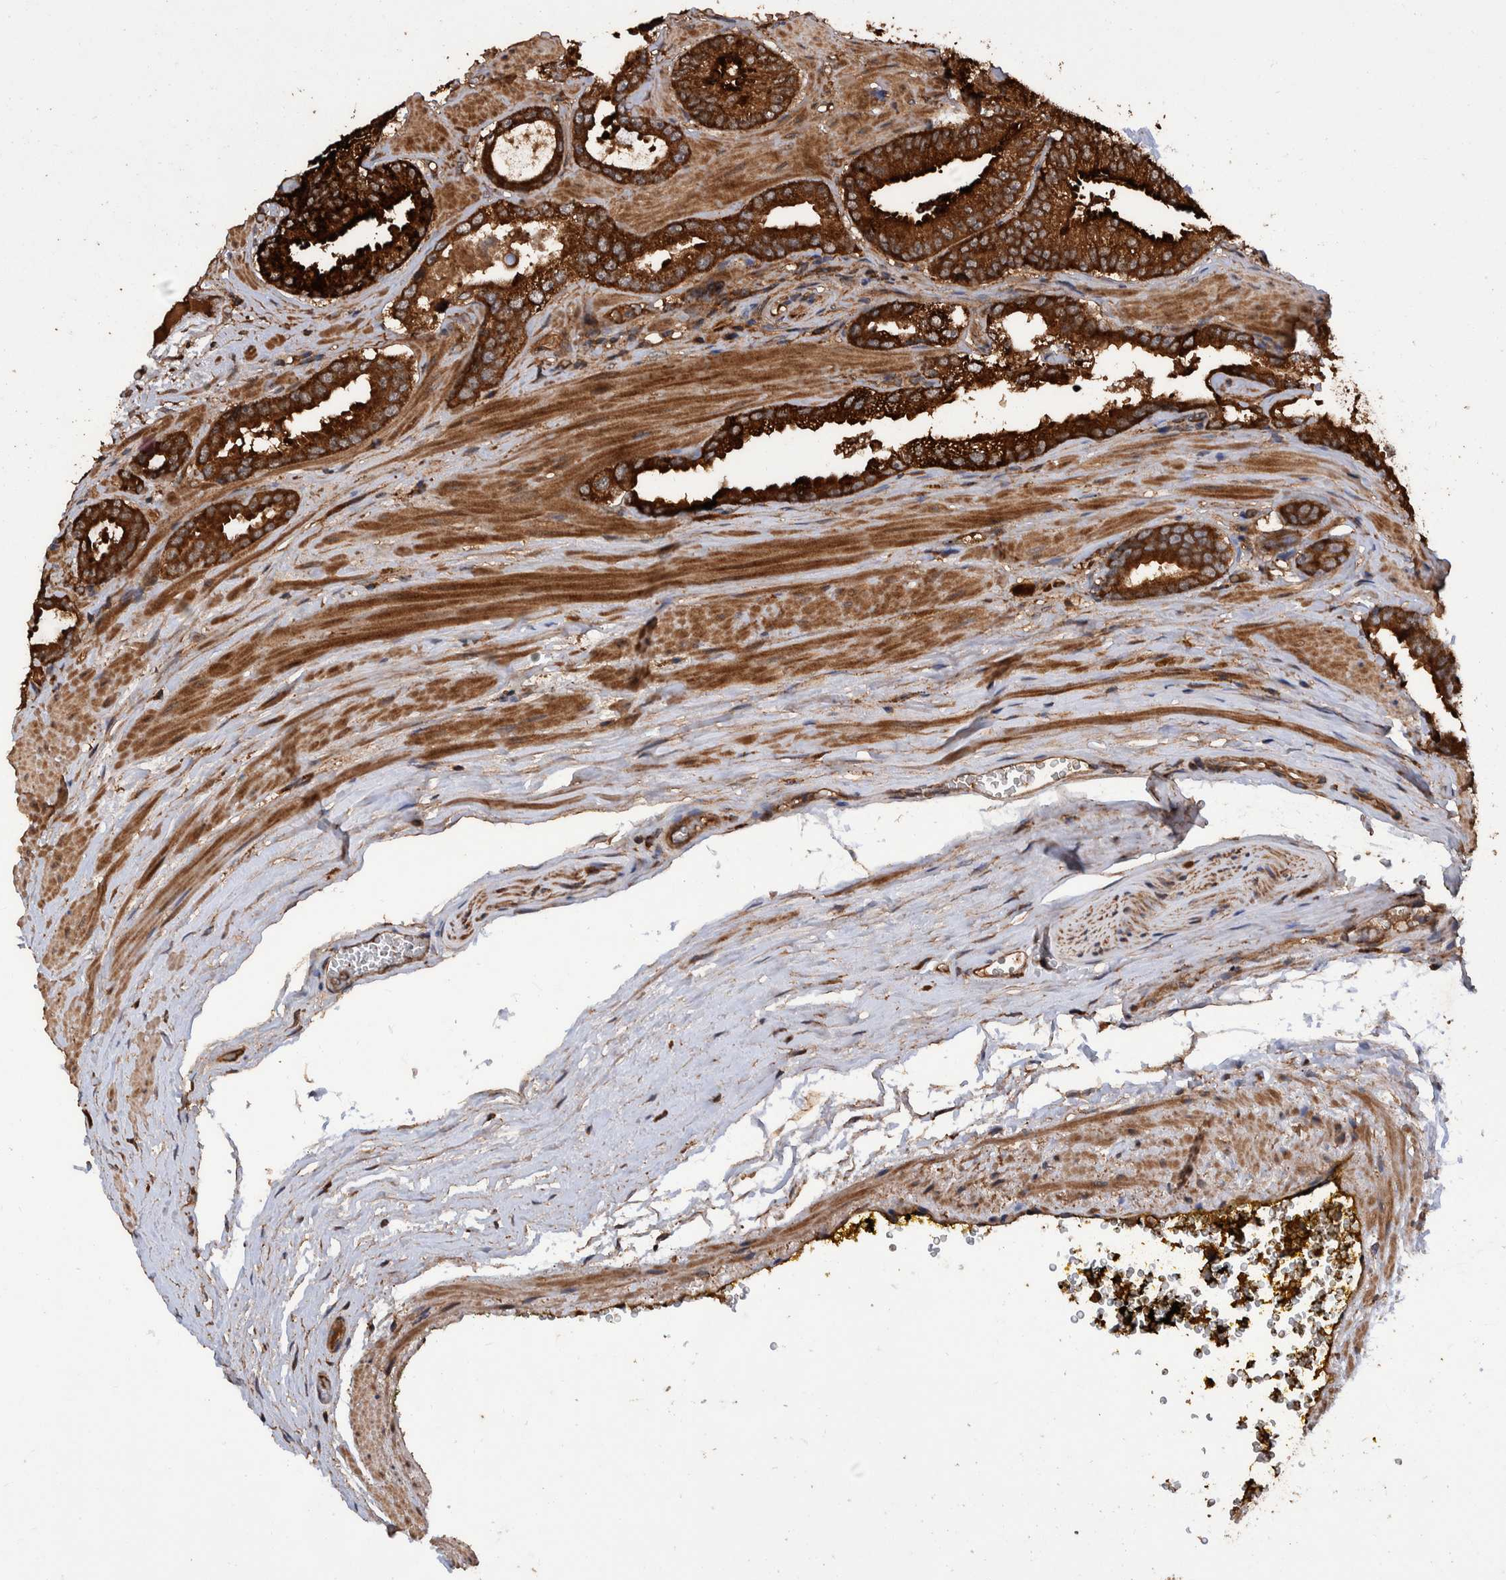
{"staining": {"intensity": "strong", "quantity": ">75%", "location": "cytoplasmic/membranous"}, "tissue": "prostate cancer", "cell_type": "Tumor cells", "image_type": "cancer", "snomed": [{"axis": "morphology", "description": "Adenocarcinoma, Low grade"}, {"axis": "topography", "description": "Prostate"}], "caption": "Prostate cancer was stained to show a protein in brown. There is high levels of strong cytoplasmic/membranous expression in about >75% of tumor cells.", "gene": "VBP1", "patient": {"sex": "male", "age": 51}}